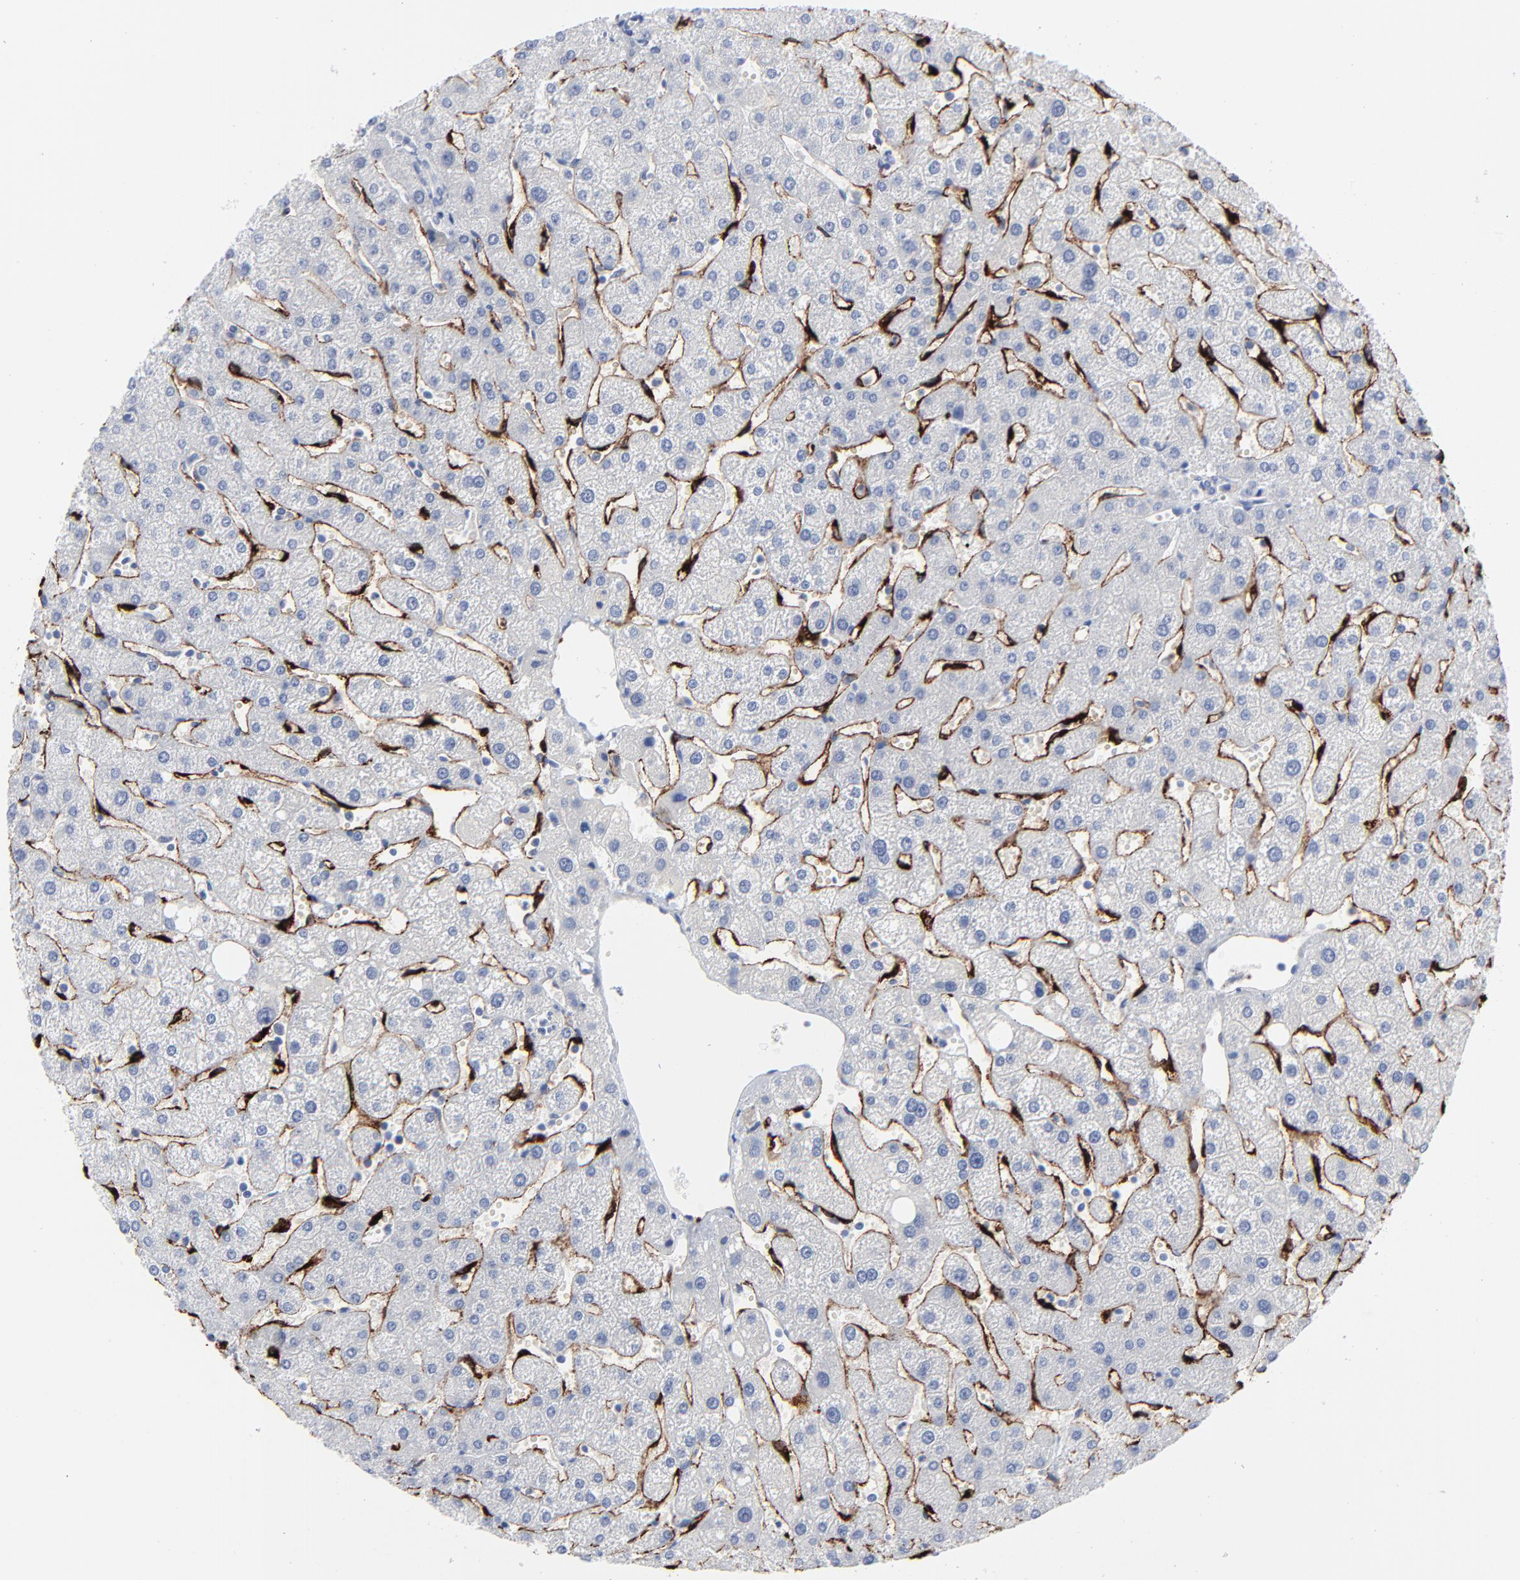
{"staining": {"intensity": "negative", "quantity": "none", "location": "none"}, "tissue": "liver", "cell_type": "Cholangiocytes", "image_type": "normal", "snomed": [{"axis": "morphology", "description": "Normal tissue, NOS"}, {"axis": "topography", "description": "Liver"}], "caption": "There is no significant positivity in cholangiocytes of liver. (Stains: DAB (3,3'-diaminobenzidine) IHC with hematoxylin counter stain, Microscopy: brightfield microscopy at high magnification).", "gene": "CLEC4G", "patient": {"sex": "male", "age": 67}}